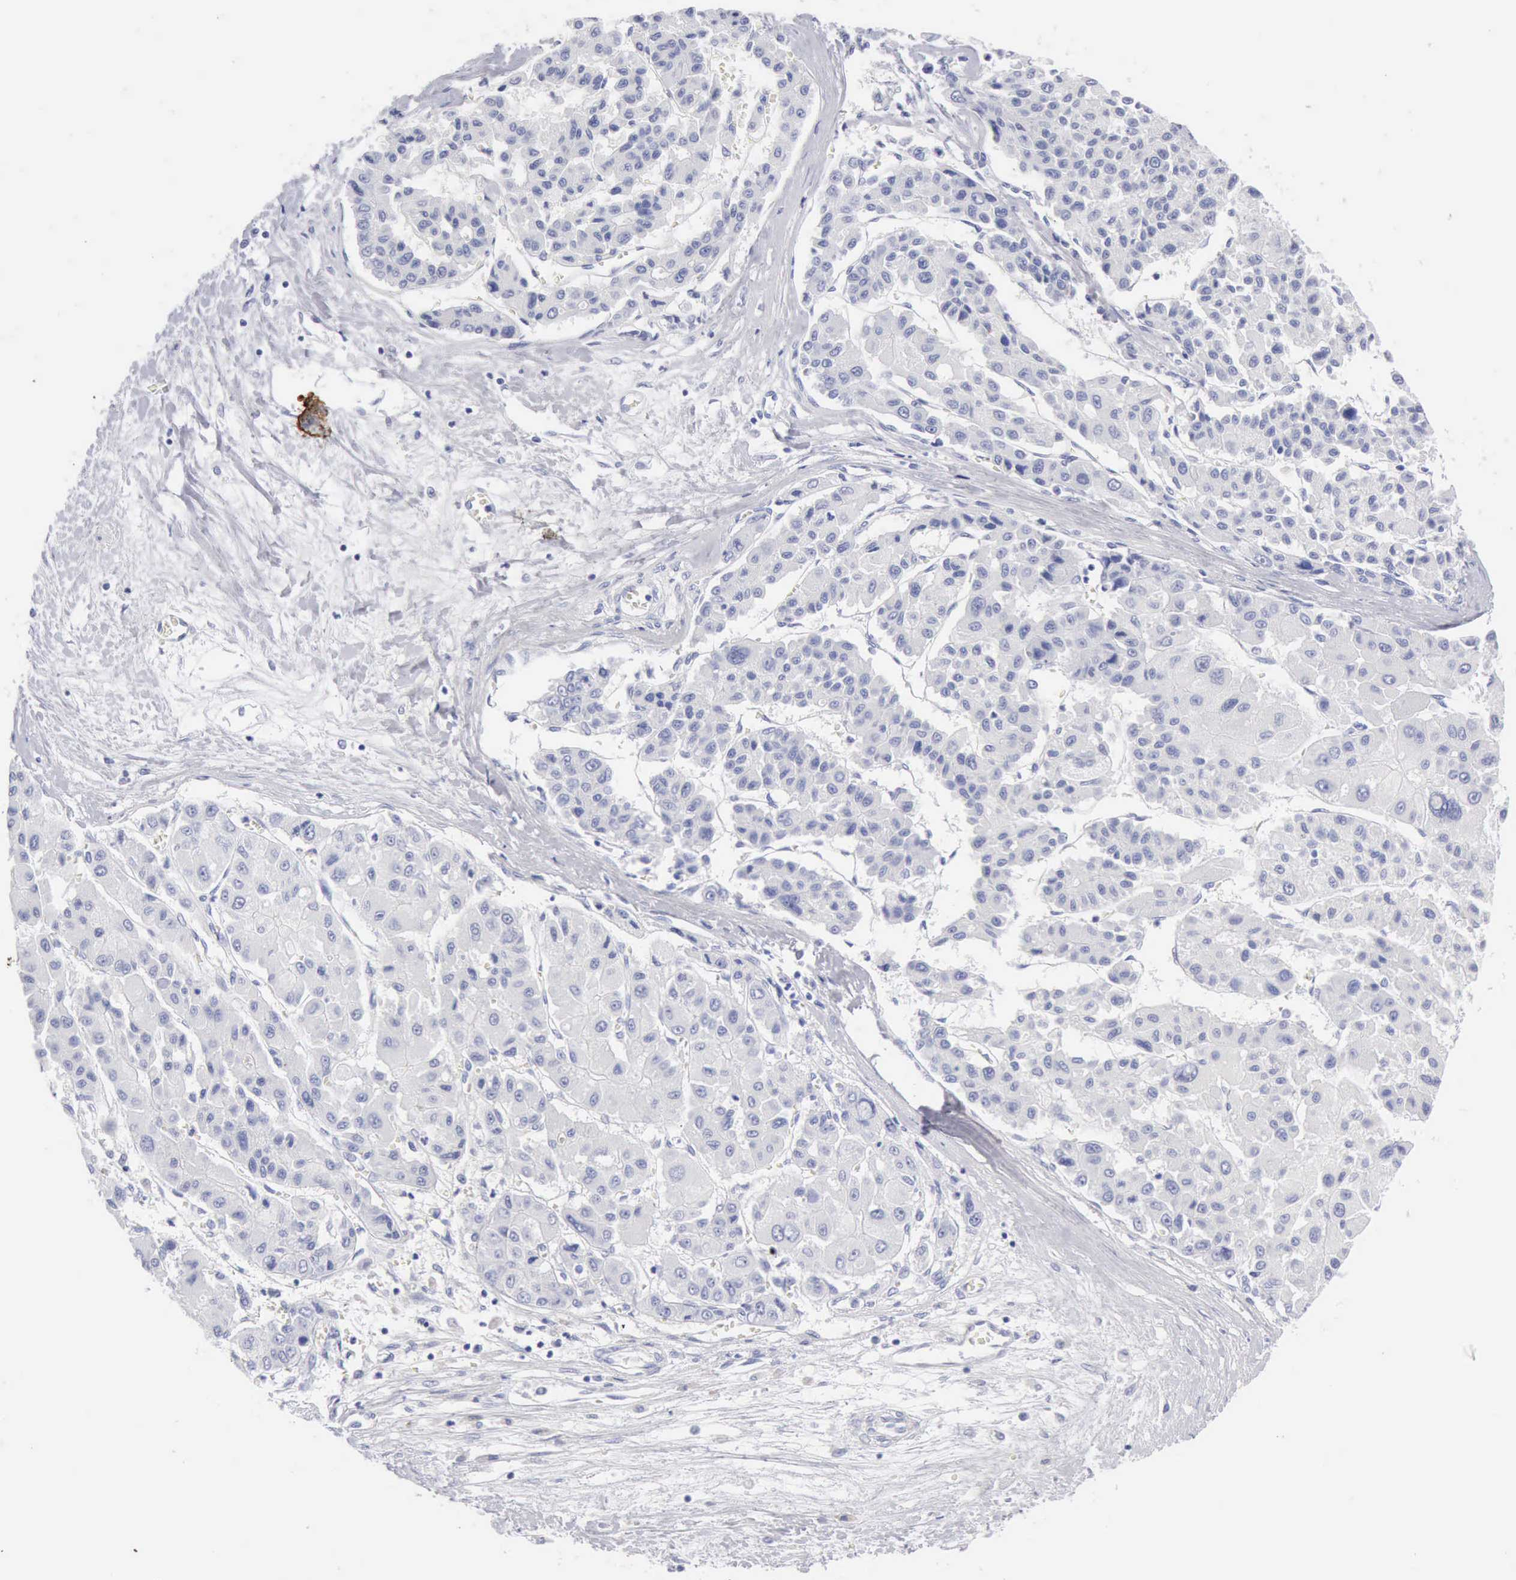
{"staining": {"intensity": "negative", "quantity": "none", "location": "none"}, "tissue": "liver cancer", "cell_type": "Tumor cells", "image_type": "cancer", "snomed": [{"axis": "morphology", "description": "Carcinoma, Hepatocellular, NOS"}, {"axis": "topography", "description": "Liver"}], "caption": "This is a histopathology image of immunohistochemistry (IHC) staining of liver cancer, which shows no staining in tumor cells.", "gene": "KRT10", "patient": {"sex": "male", "age": 64}}